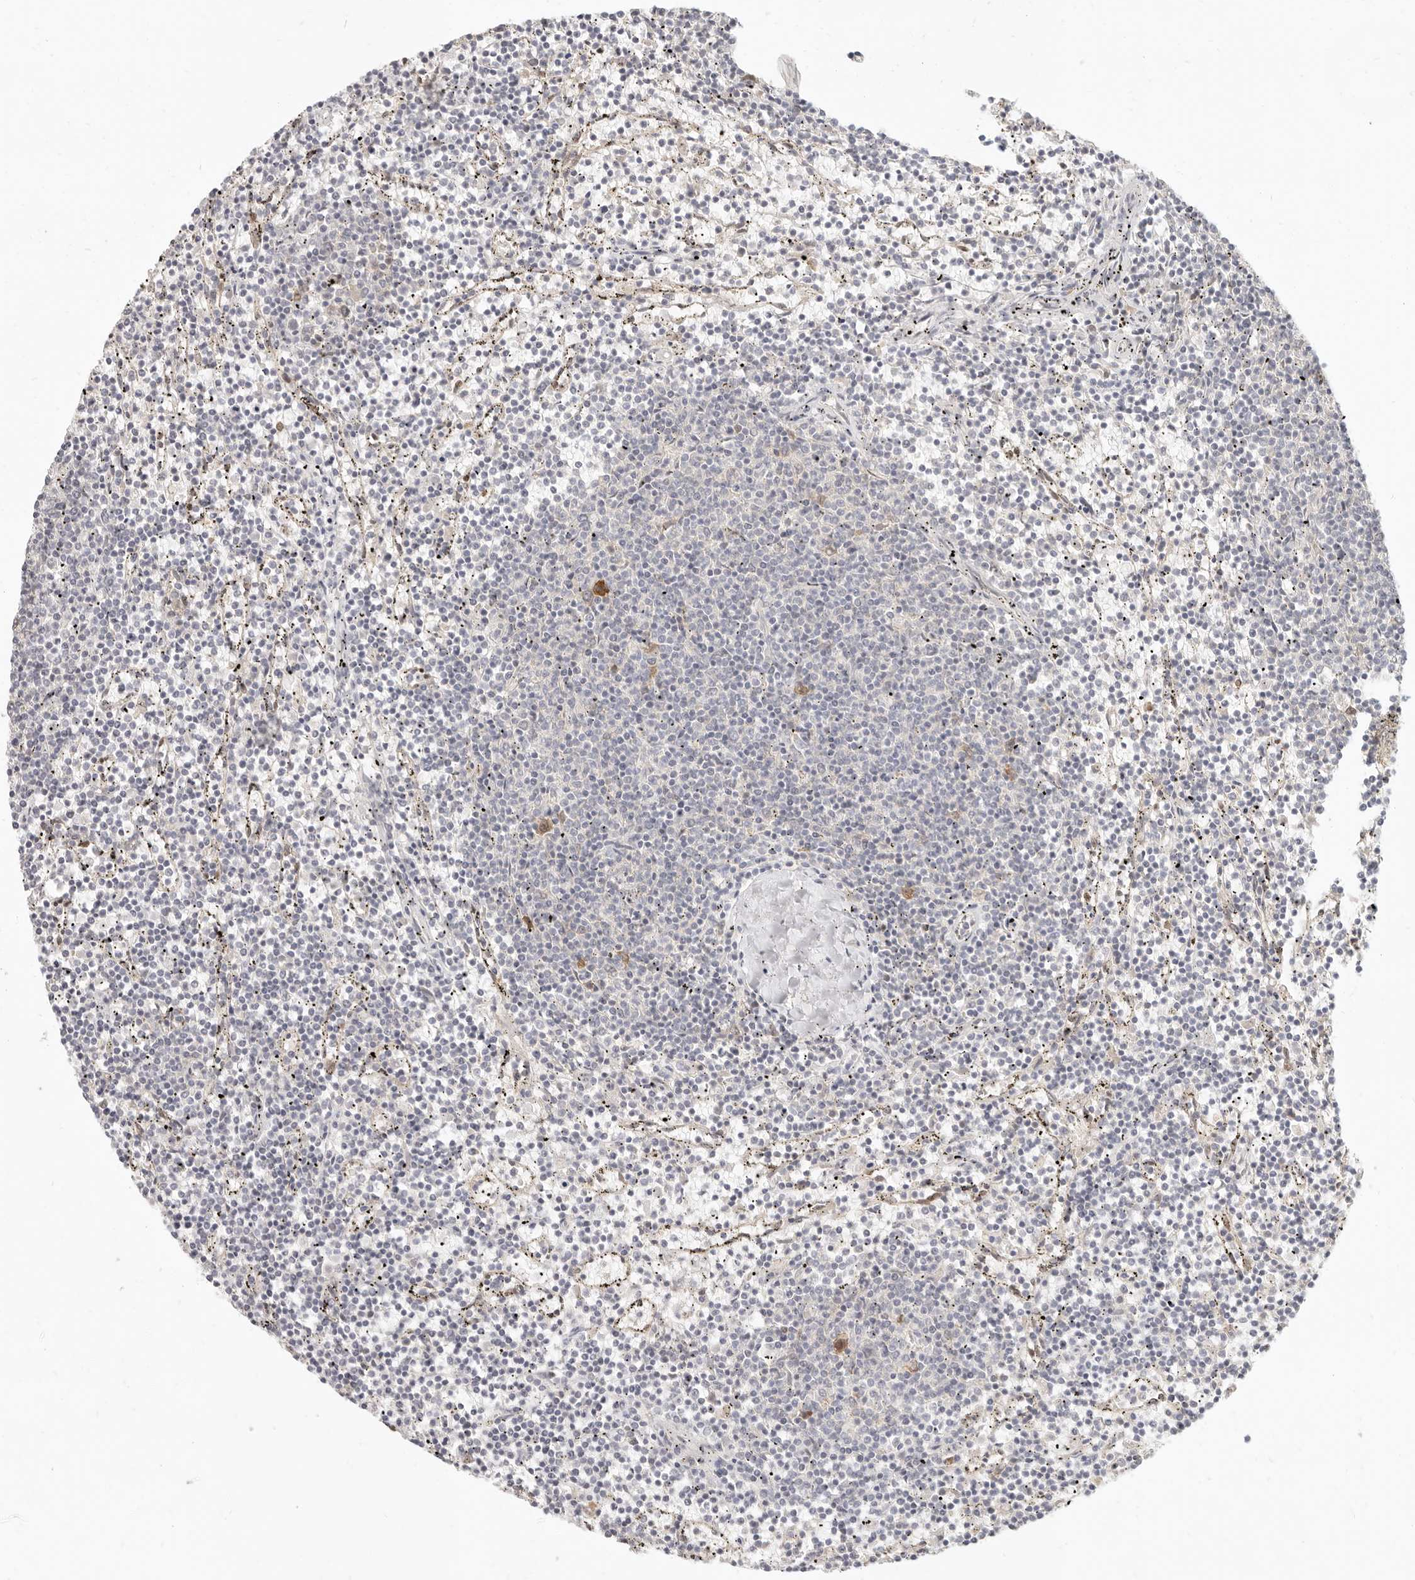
{"staining": {"intensity": "negative", "quantity": "none", "location": "none"}, "tissue": "lymphoma", "cell_type": "Tumor cells", "image_type": "cancer", "snomed": [{"axis": "morphology", "description": "Malignant lymphoma, non-Hodgkin's type, Low grade"}, {"axis": "topography", "description": "Spleen"}], "caption": "Lymphoma was stained to show a protein in brown. There is no significant positivity in tumor cells.", "gene": "PABPC4", "patient": {"sex": "female", "age": 50}}